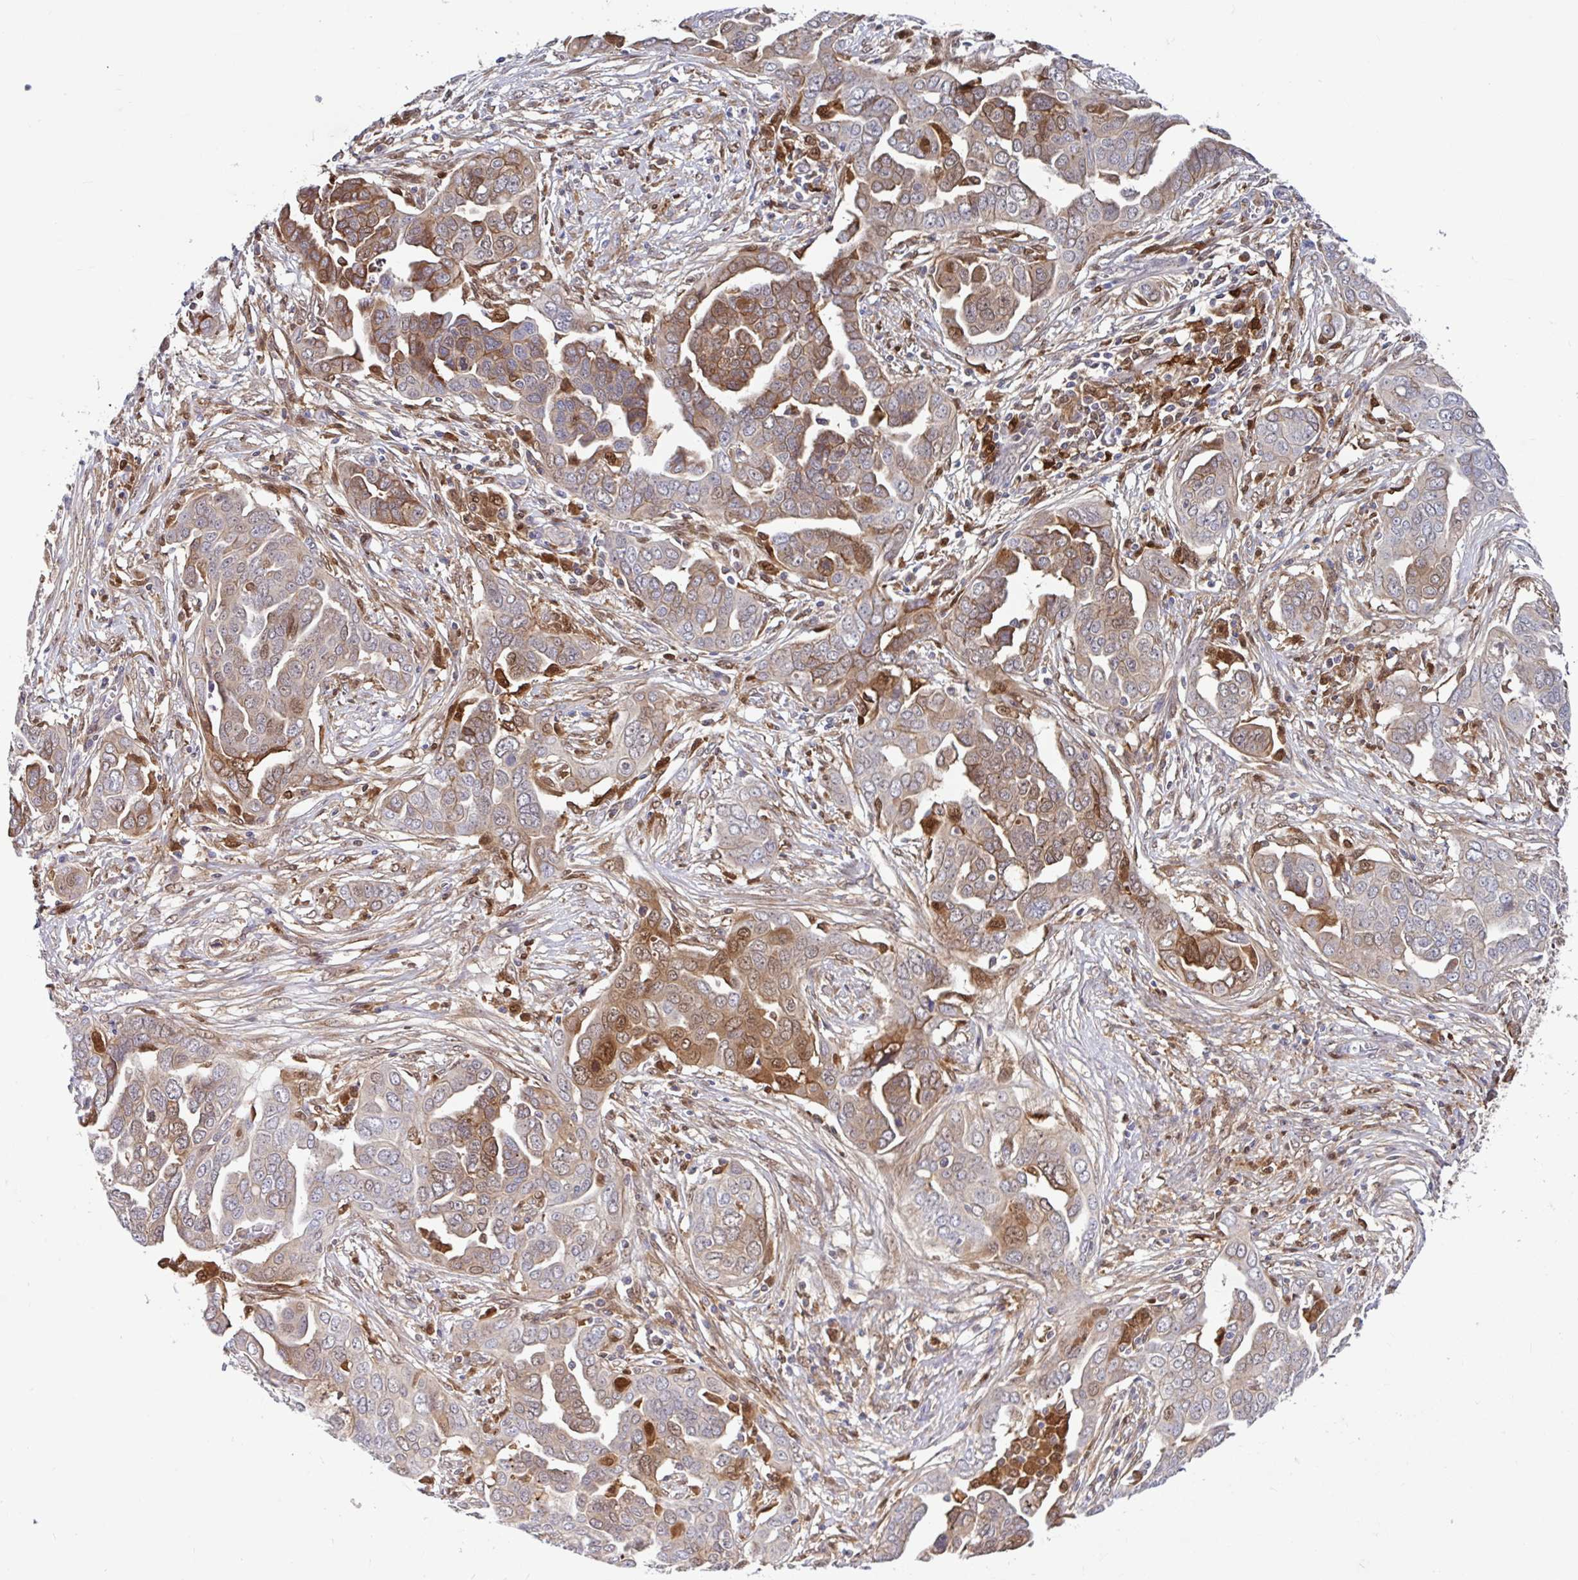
{"staining": {"intensity": "moderate", "quantity": "25%-75%", "location": "cytoplasmic/membranous,nuclear"}, "tissue": "ovarian cancer", "cell_type": "Tumor cells", "image_type": "cancer", "snomed": [{"axis": "morphology", "description": "Cystadenocarcinoma, serous, NOS"}, {"axis": "topography", "description": "Ovary"}], "caption": "Brown immunohistochemical staining in serous cystadenocarcinoma (ovarian) demonstrates moderate cytoplasmic/membranous and nuclear expression in about 25%-75% of tumor cells. (DAB = brown stain, brightfield microscopy at high magnification).", "gene": "BLVRA", "patient": {"sex": "female", "age": 59}}